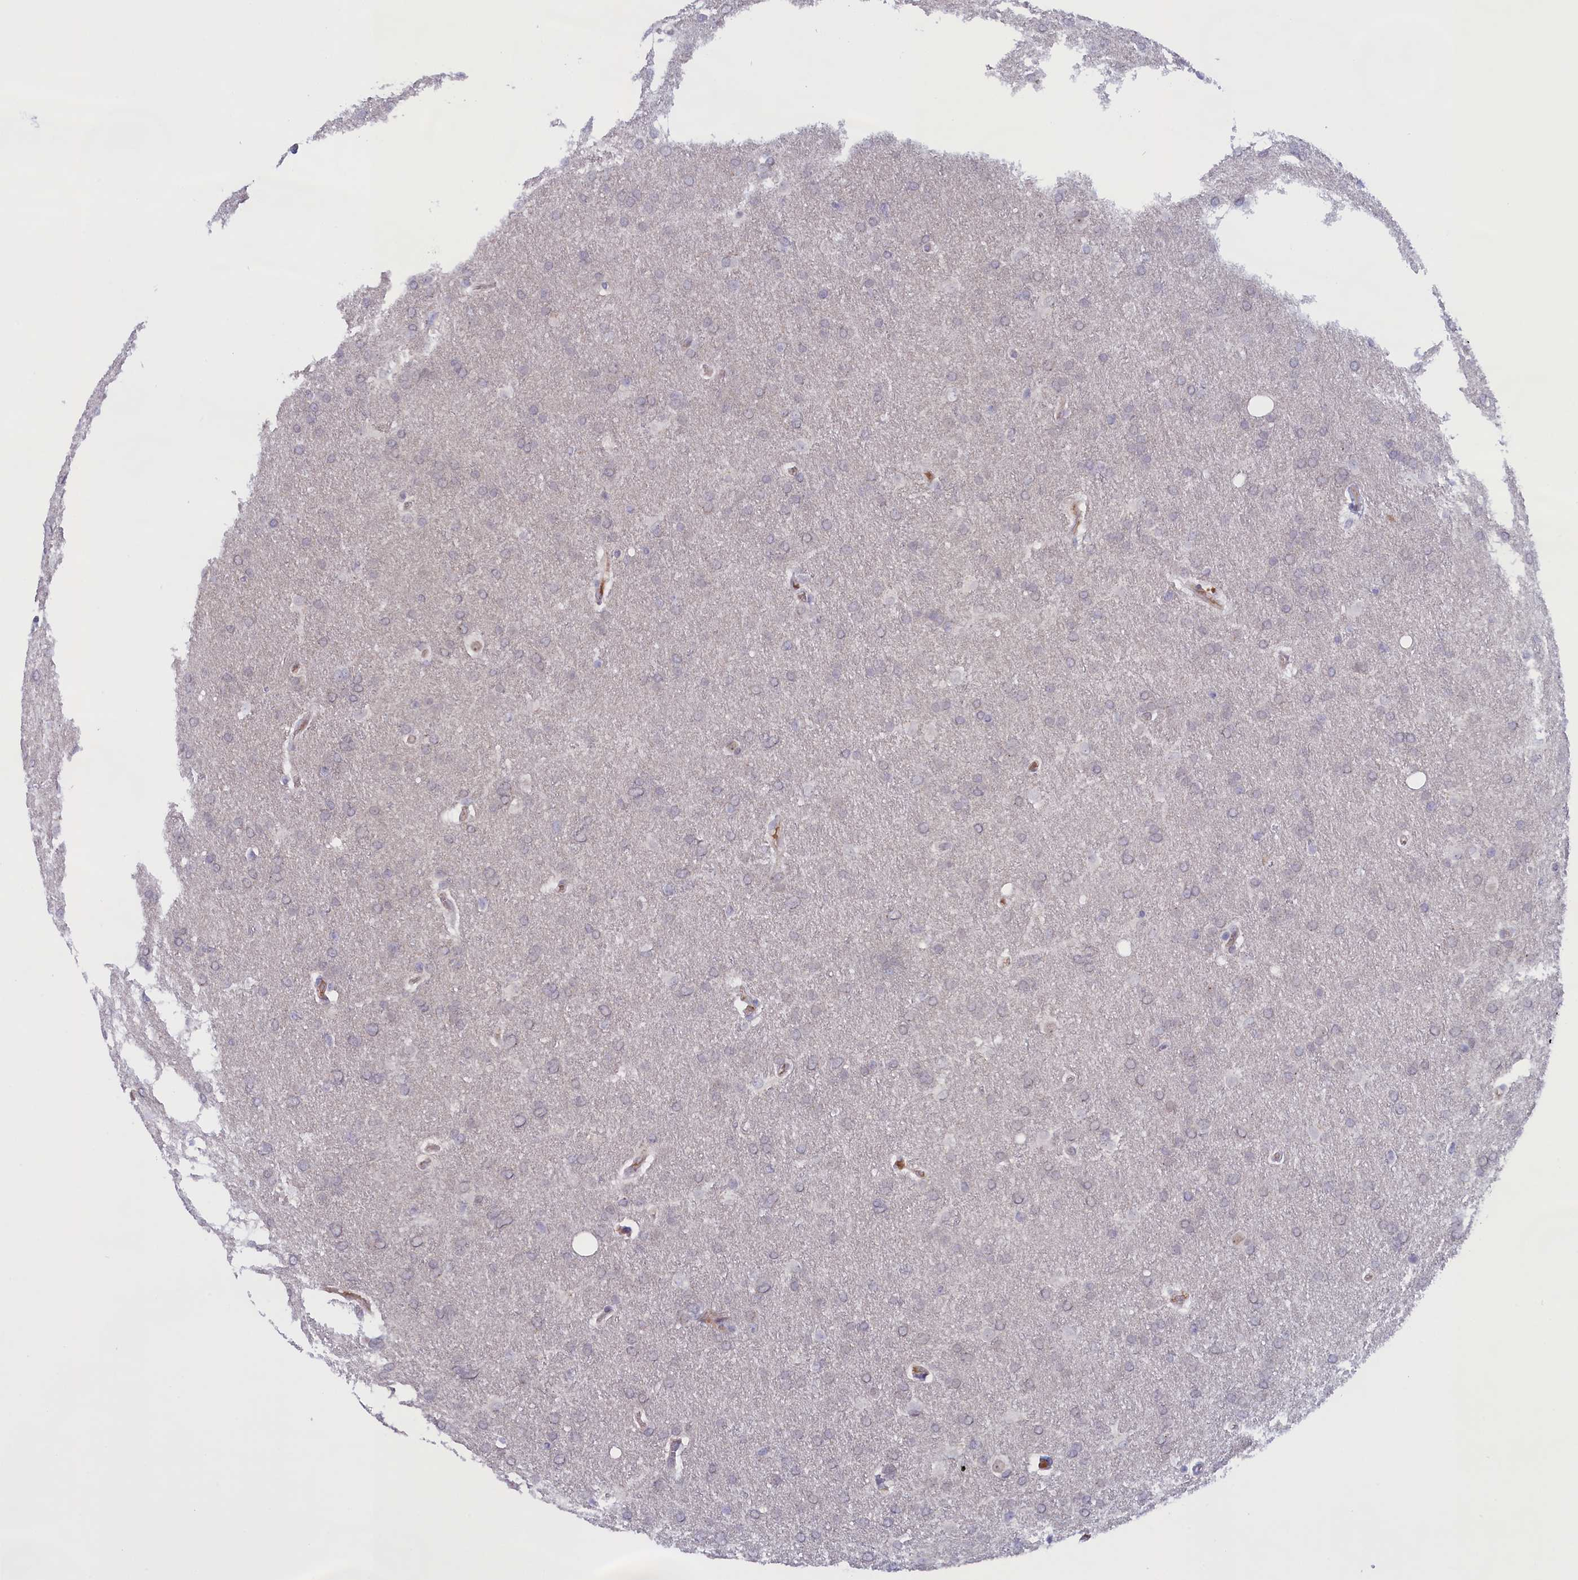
{"staining": {"intensity": "negative", "quantity": "none", "location": "none"}, "tissue": "glioma", "cell_type": "Tumor cells", "image_type": "cancer", "snomed": [{"axis": "morphology", "description": "Glioma, malignant, Low grade"}, {"axis": "topography", "description": "Brain"}], "caption": "Tumor cells show no significant expression in glioma.", "gene": "IGFALS", "patient": {"sex": "female", "age": 32}}